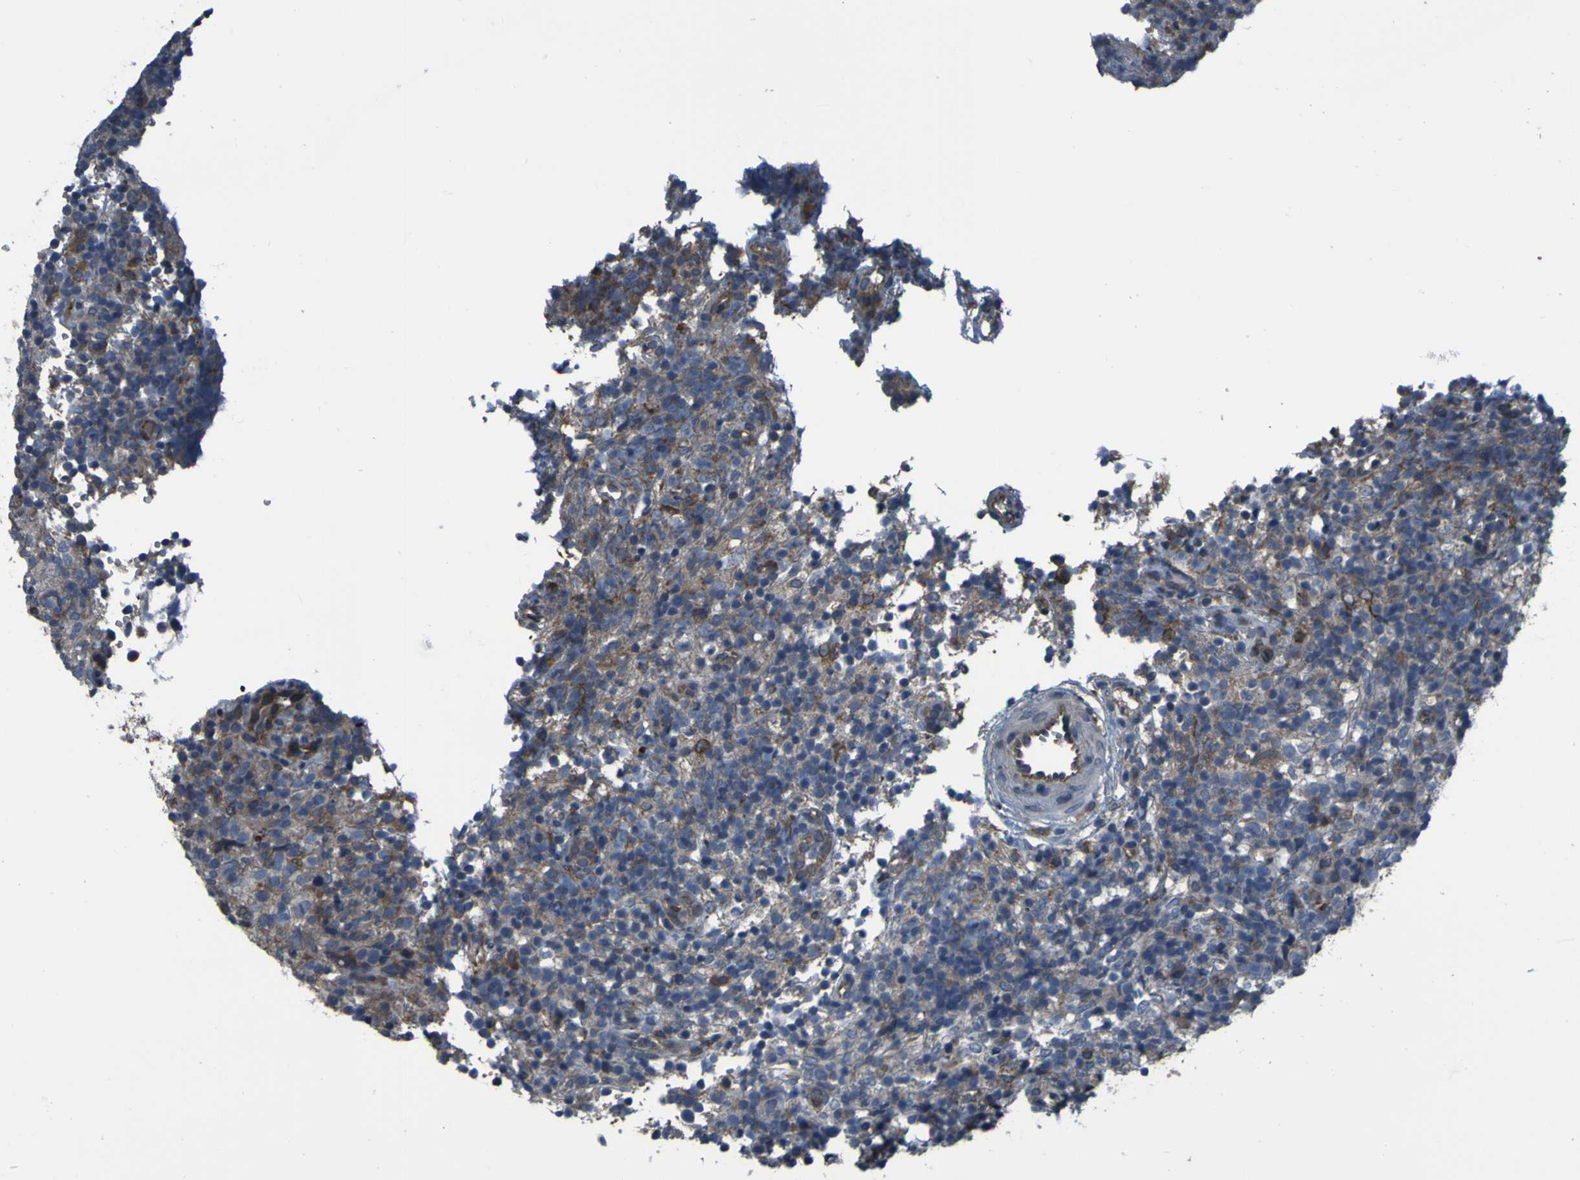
{"staining": {"intensity": "weak", "quantity": "25%-75%", "location": "cytoplasmic/membranous"}, "tissue": "lymphoma", "cell_type": "Tumor cells", "image_type": "cancer", "snomed": [{"axis": "morphology", "description": "Malignant lymphoma, non-Hodgkin's type, High grade"}, {"axis": "topography", "description": "Lymph node"}], "caption": "DAB (3,3'-diaminobenzidine) immunohistochemical staining of malignant lymphoma, non-Hodgkin's type (high-grade) displays weak cytoplasmic/membranous protein expression in approximately 25%-75% of tumor cells.", "gene": "GRAMD1A", "patient": {"sex": "female", "age": 76}}